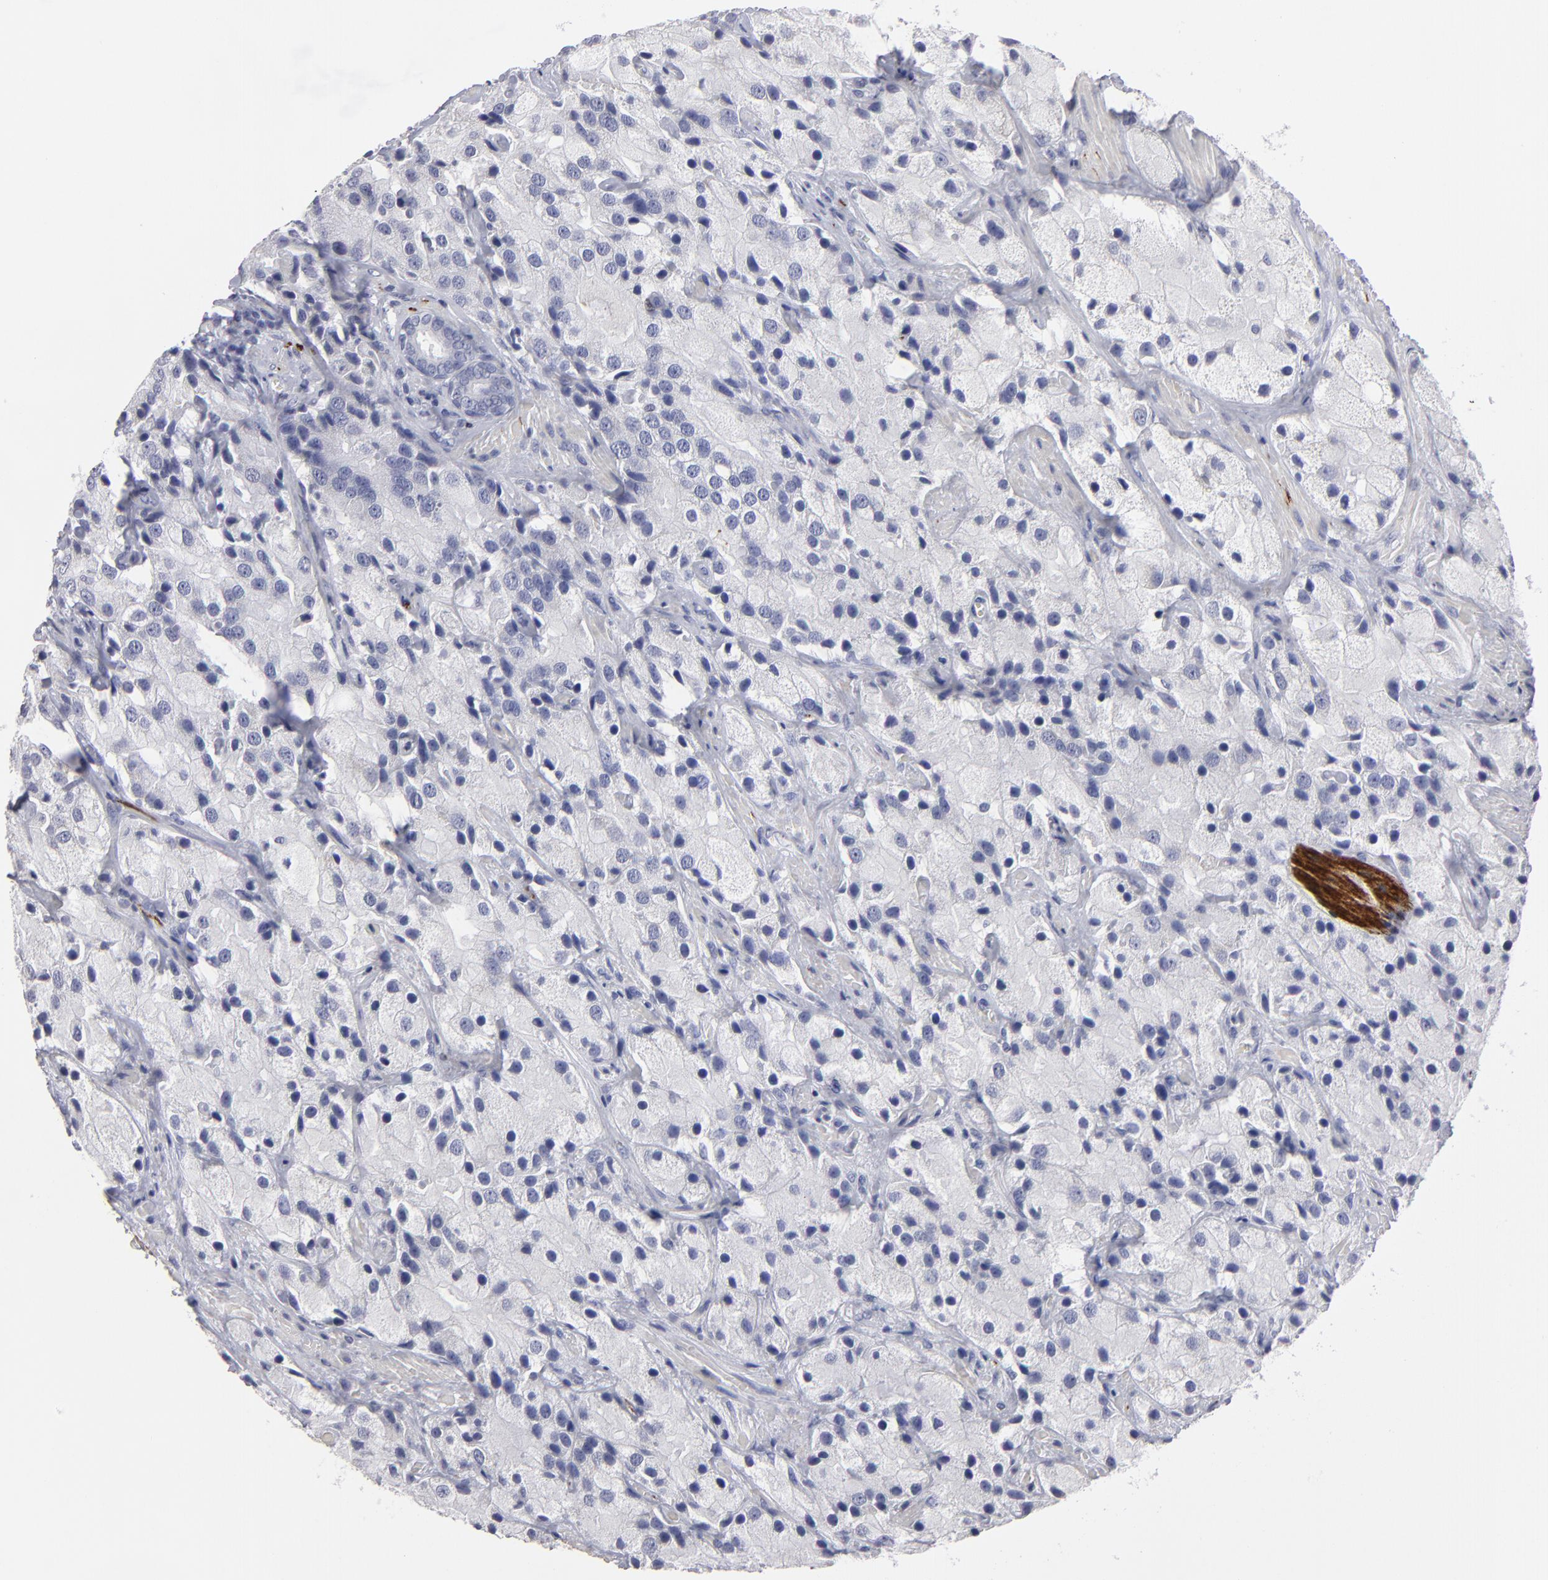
{"staining": {"intensity": "negative", "quantity": "none", "location": "none"}, "tissue": "prostate cancer", "cell_type": "Tumor cells", "image_type": "cancer", "snomed": [{"axis": "morphology", "description": "Adenocarcinoma, High grade"}, {"axis": "topography", "description": "Prostate"}], "caption": "This is a image of immunohistochemistry staining of prostate cancer, which shows no expression in tumor cells.", "gene": "CADM3", "patient": {"sex": "male", "age": 70}}